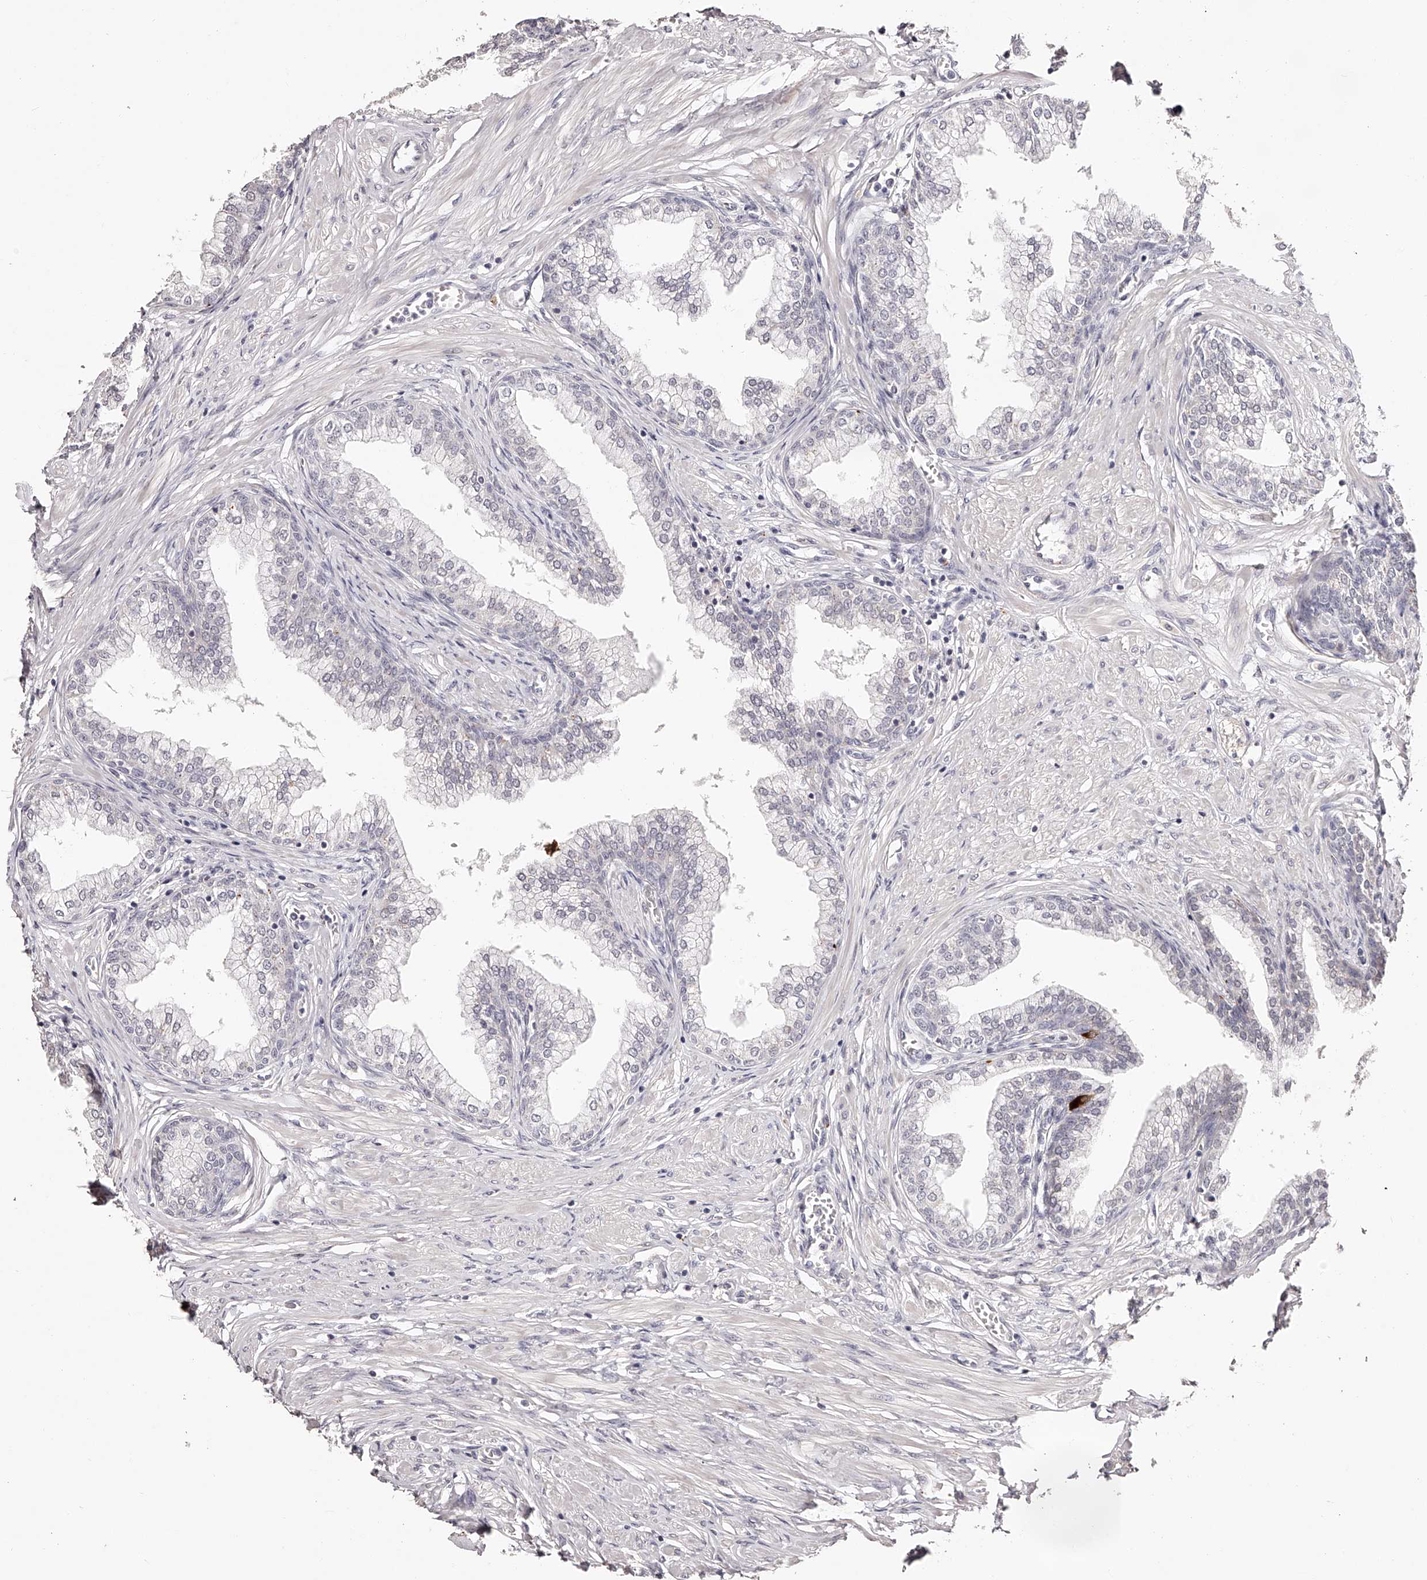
{"staining": {"intensity": "negative", "quantity": "none", "location": "none"}, "tissue": "prostate", "cell_type": "Glandular cells", "image_type": "normal", "snomed": [{"axis": "morphology", "description": "Normal tissue, NOS"}, {"axis": "morphology", "description": "Urothelial carcinoma, Low grade"}, {"axis": "topography", "description": "Urinary bladder"}, {"axis": "topography", "description": "Prostate"}], "caption": "A high-resolution image shows immunohistochemistry staining of benign prostate, which demonstrates no significant positivity in glandular cells.", "gene": "SLC35D3", "patient": {"sex": "male", "age": 60}}